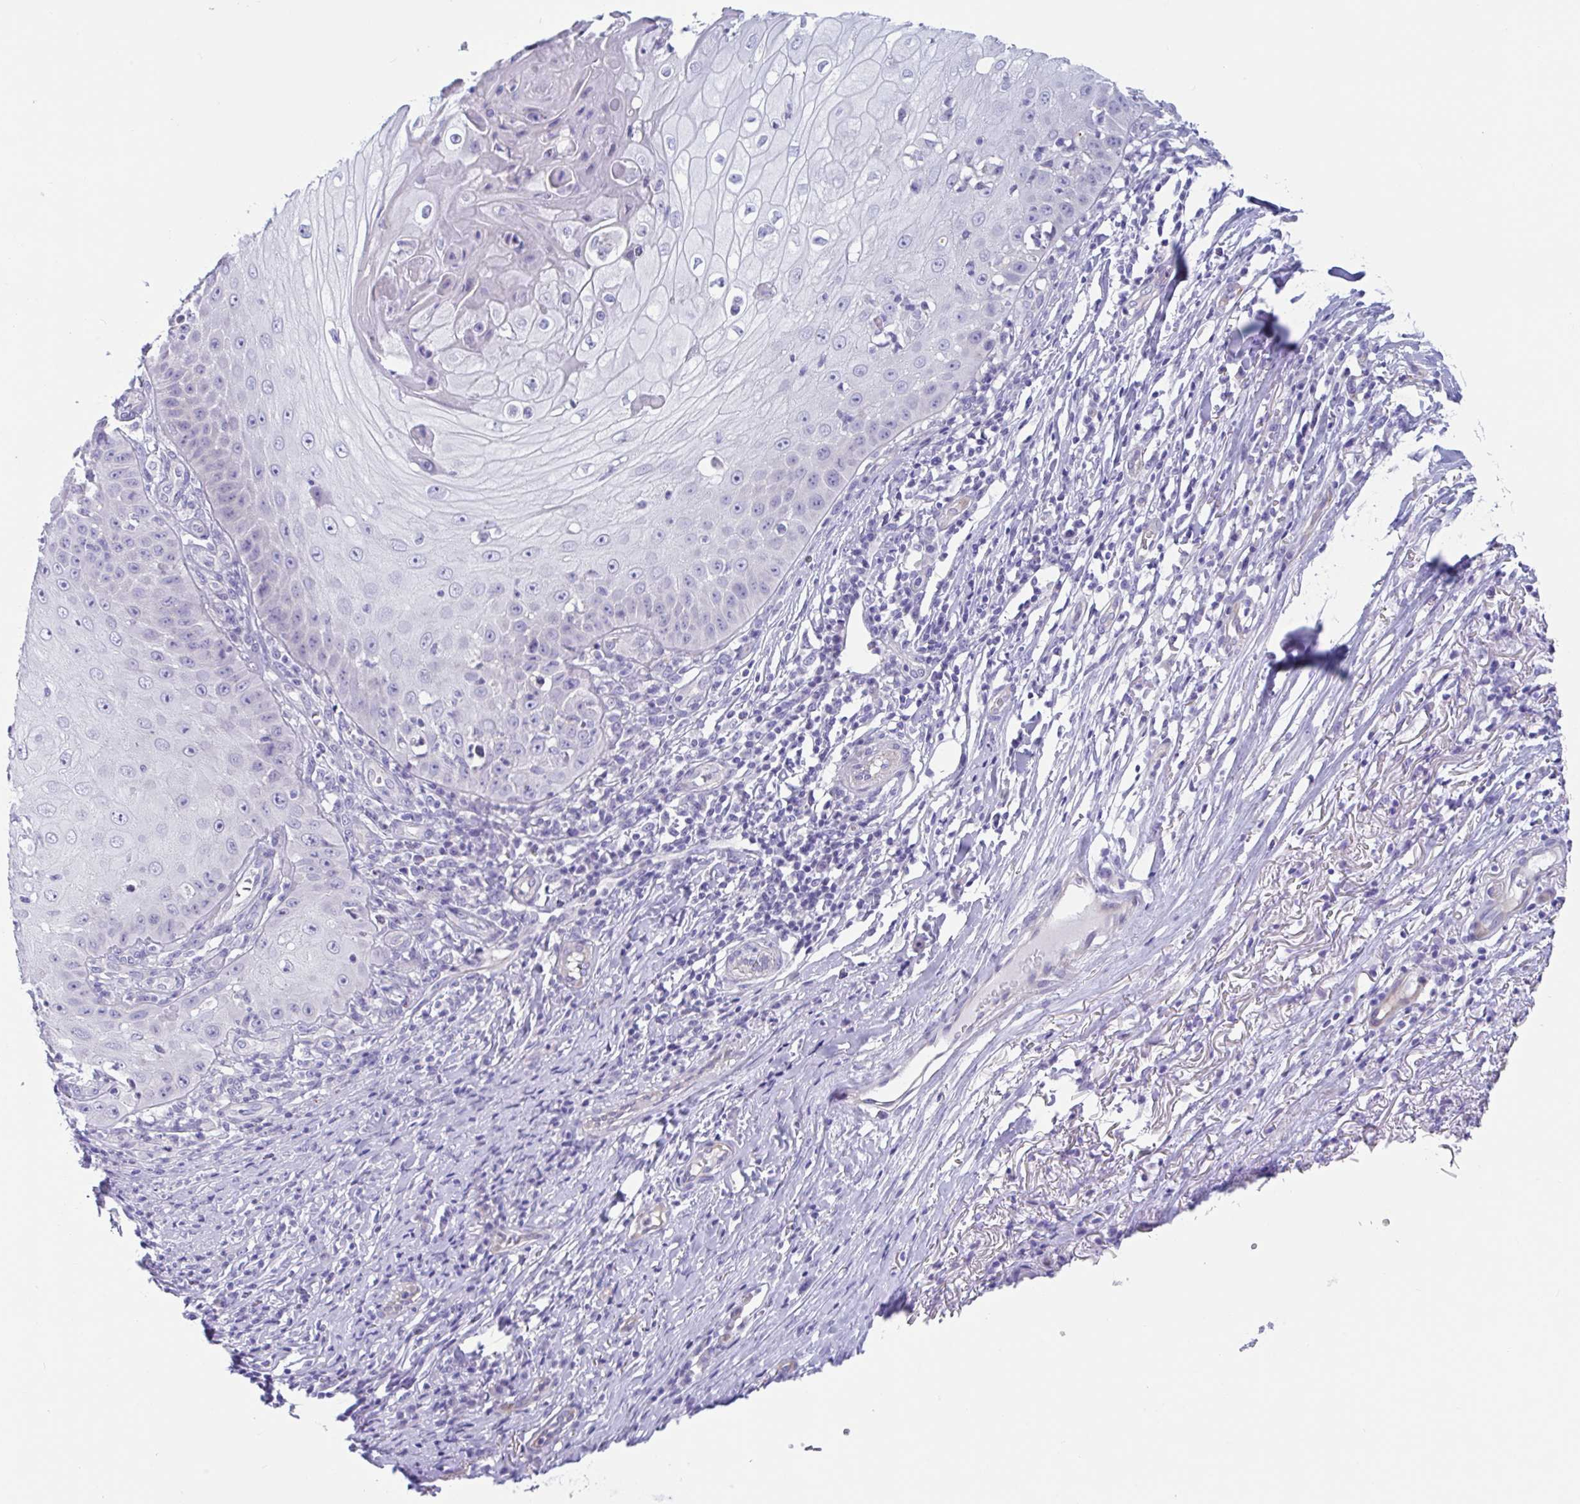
{"staining": {"intensity": "negative", "quantity": "none", "location": "none"}, "tissue": "skin cancer", "cell_type": "Tumor cells", "image_type": "cancer", "snomed": [{"axis": "morphology", "description": "Squamous cell carcinoma, NOS"}, {"axis": "topography", "description": "Skin"}], "caption": "IHC of skin cancer (squamous cell carcinoma) exhibits no staining in tumor cells. (Brightfield microscopy of DAB (3,3'-diaminobenzidine) IHC at high magnification).", "gene": "OR6N2", "patient": {"sex": "male", "age": 70}}